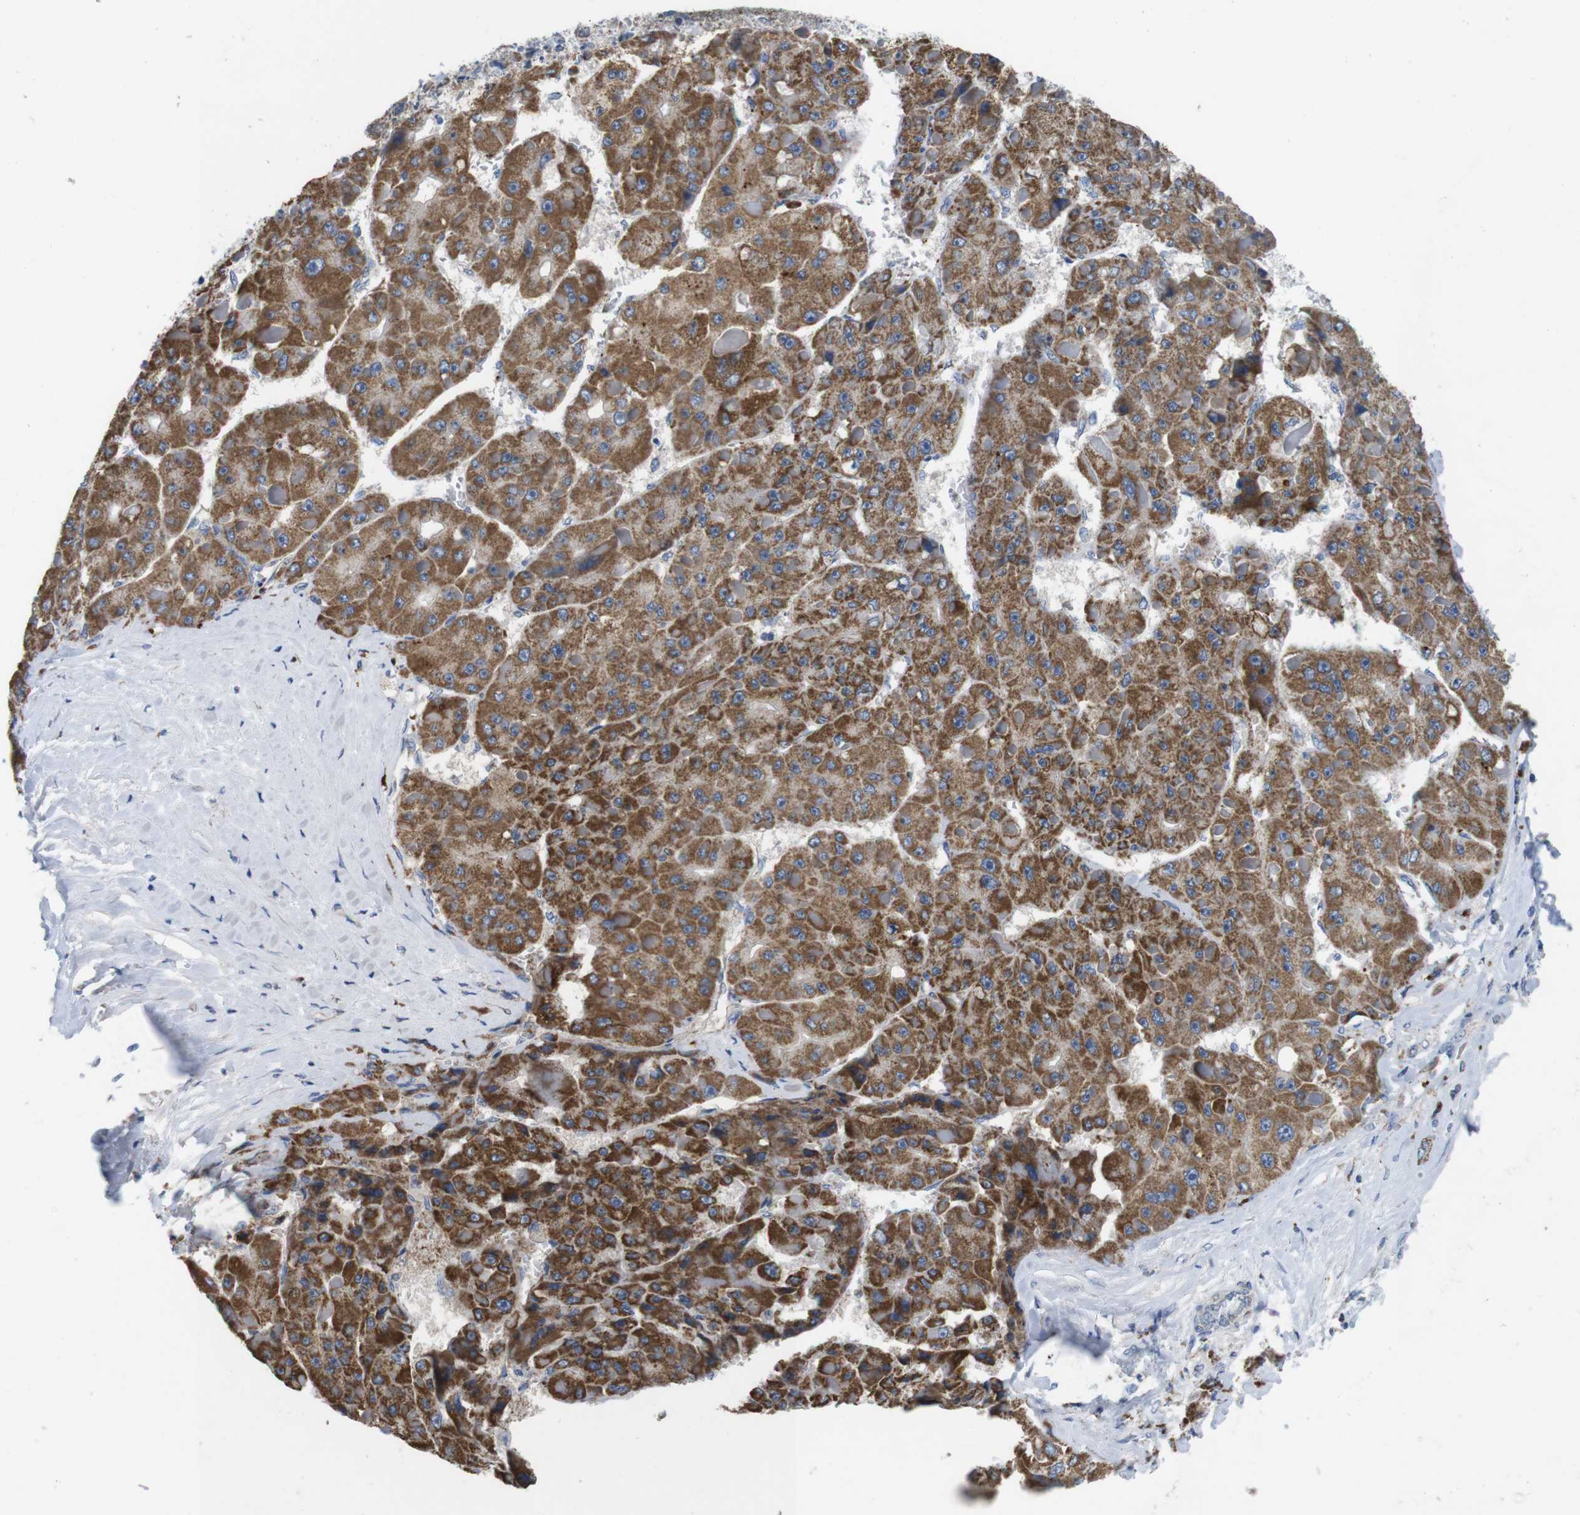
{"staining": {"intensity": "moderate", "quantity": ">75%", "location": "cytoplasmic/membranous"}, "tissue": "liver cancer", "cell_type": "Tumor cells", "image_type": "cancer", "snomed": [{"axis": "morphology", "description": "Carcinoma, Hepatocellular, NOS"}, {"axis": "topography", "description": "Liver"}], "caption": "Protein staining shows moderate cytoplasmic/membranous staining in about >75% of tumor cells in hepatocellular carcinoma (liver).", "gene": "F2RL1", "patient": {"sex": "female", "age": 73}}